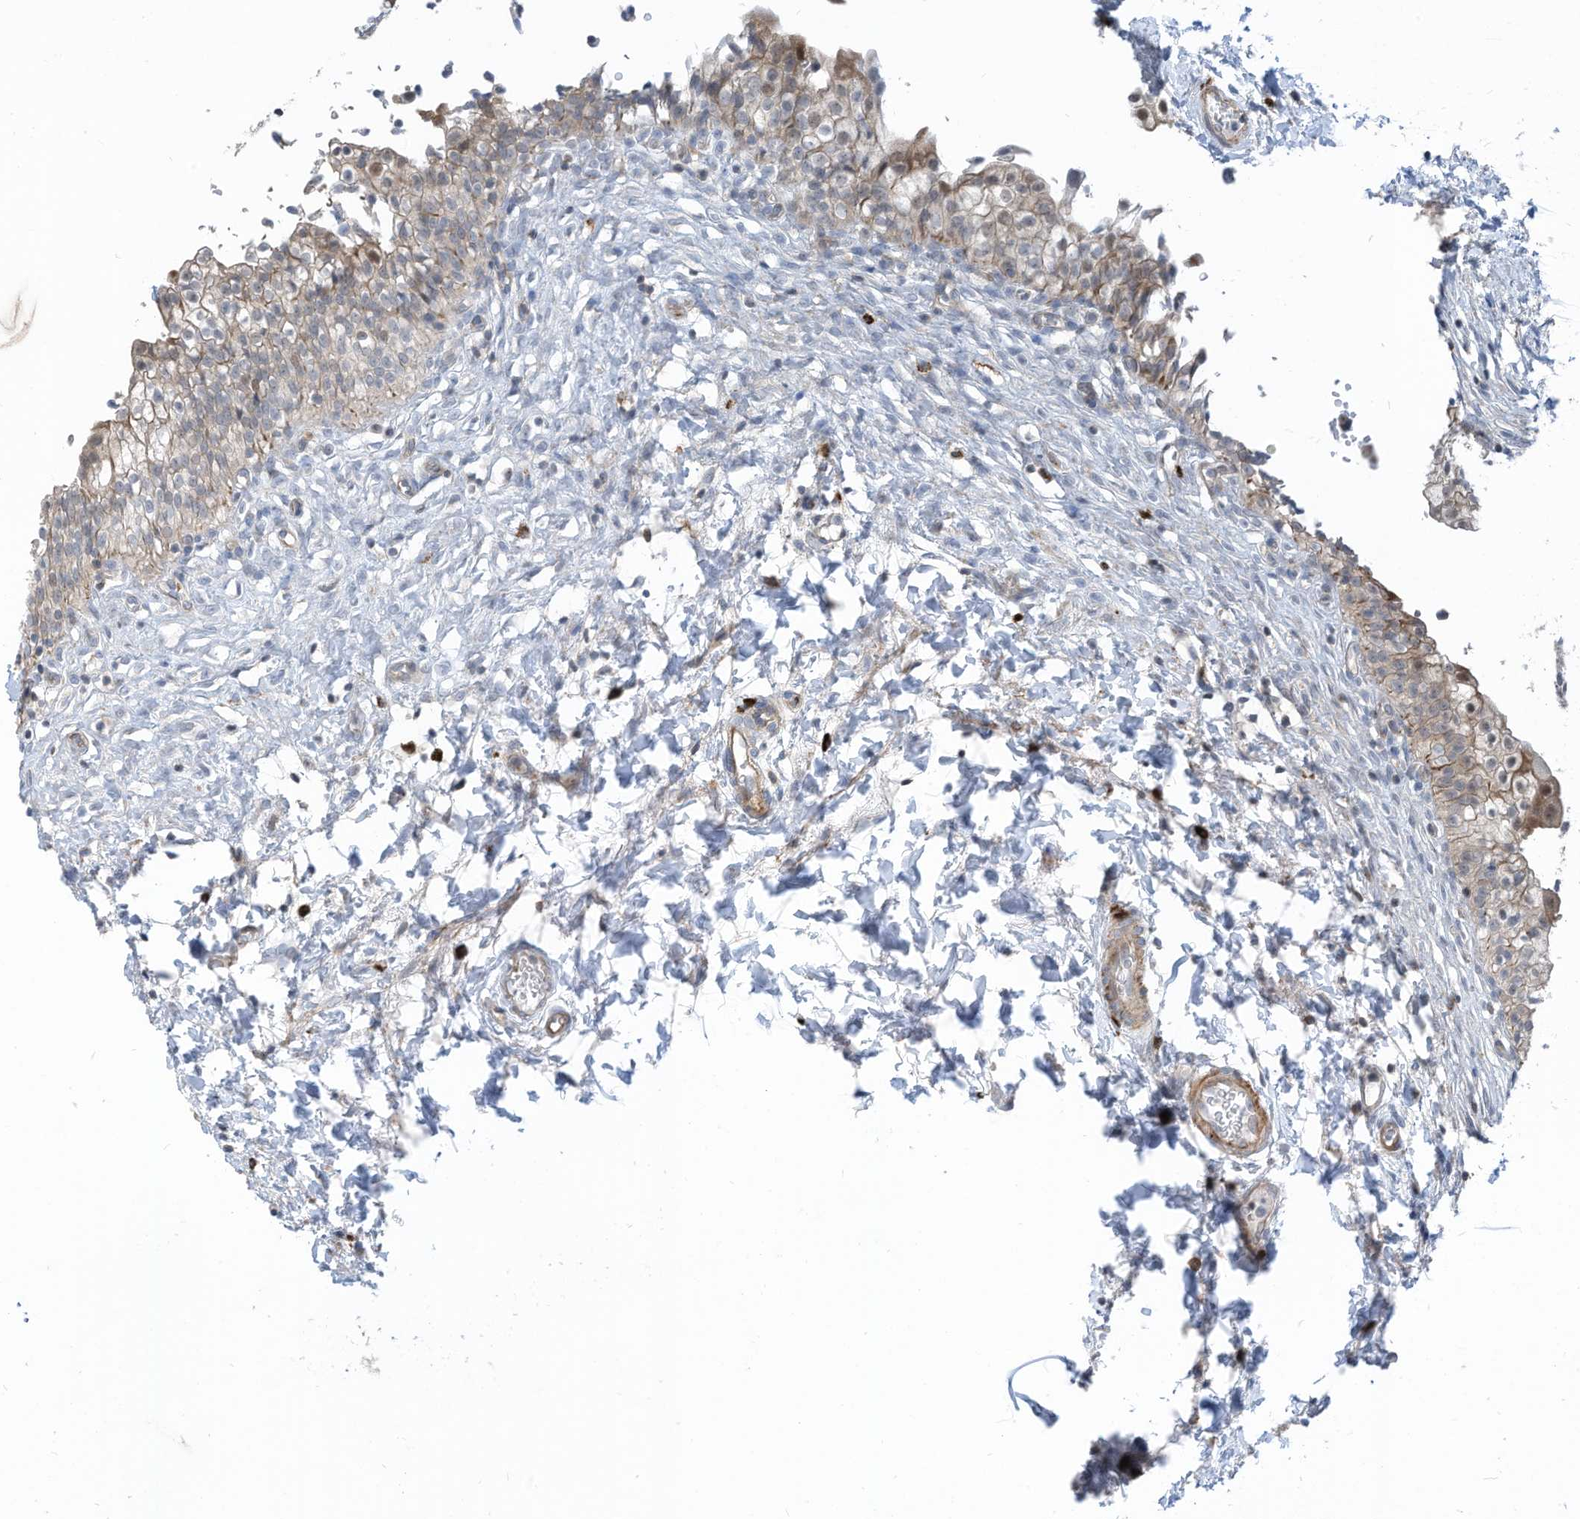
{"staining": {"intensity": "moderate", "quantity": "<25%", "location": "cytoplasmic/membranous,nuclear"}, "tissue": "urinary bladder", "cell_type": "Urothelial cells", "image_type": "normal", "snomed": [{"axis": "morphology", "description": "Normal tissue, NOS"}, {"axis": "topography", "description": "Urinary bladder"}], "caption": "Human urinary bladder stained for a protein (brown) reveals moderate cytoplasmic/membranous,nuclear positive expression in approximately <25% of urothelial cells.", "gene": "GPATCH3", "patient": {"sex": "male", "age": 55}}